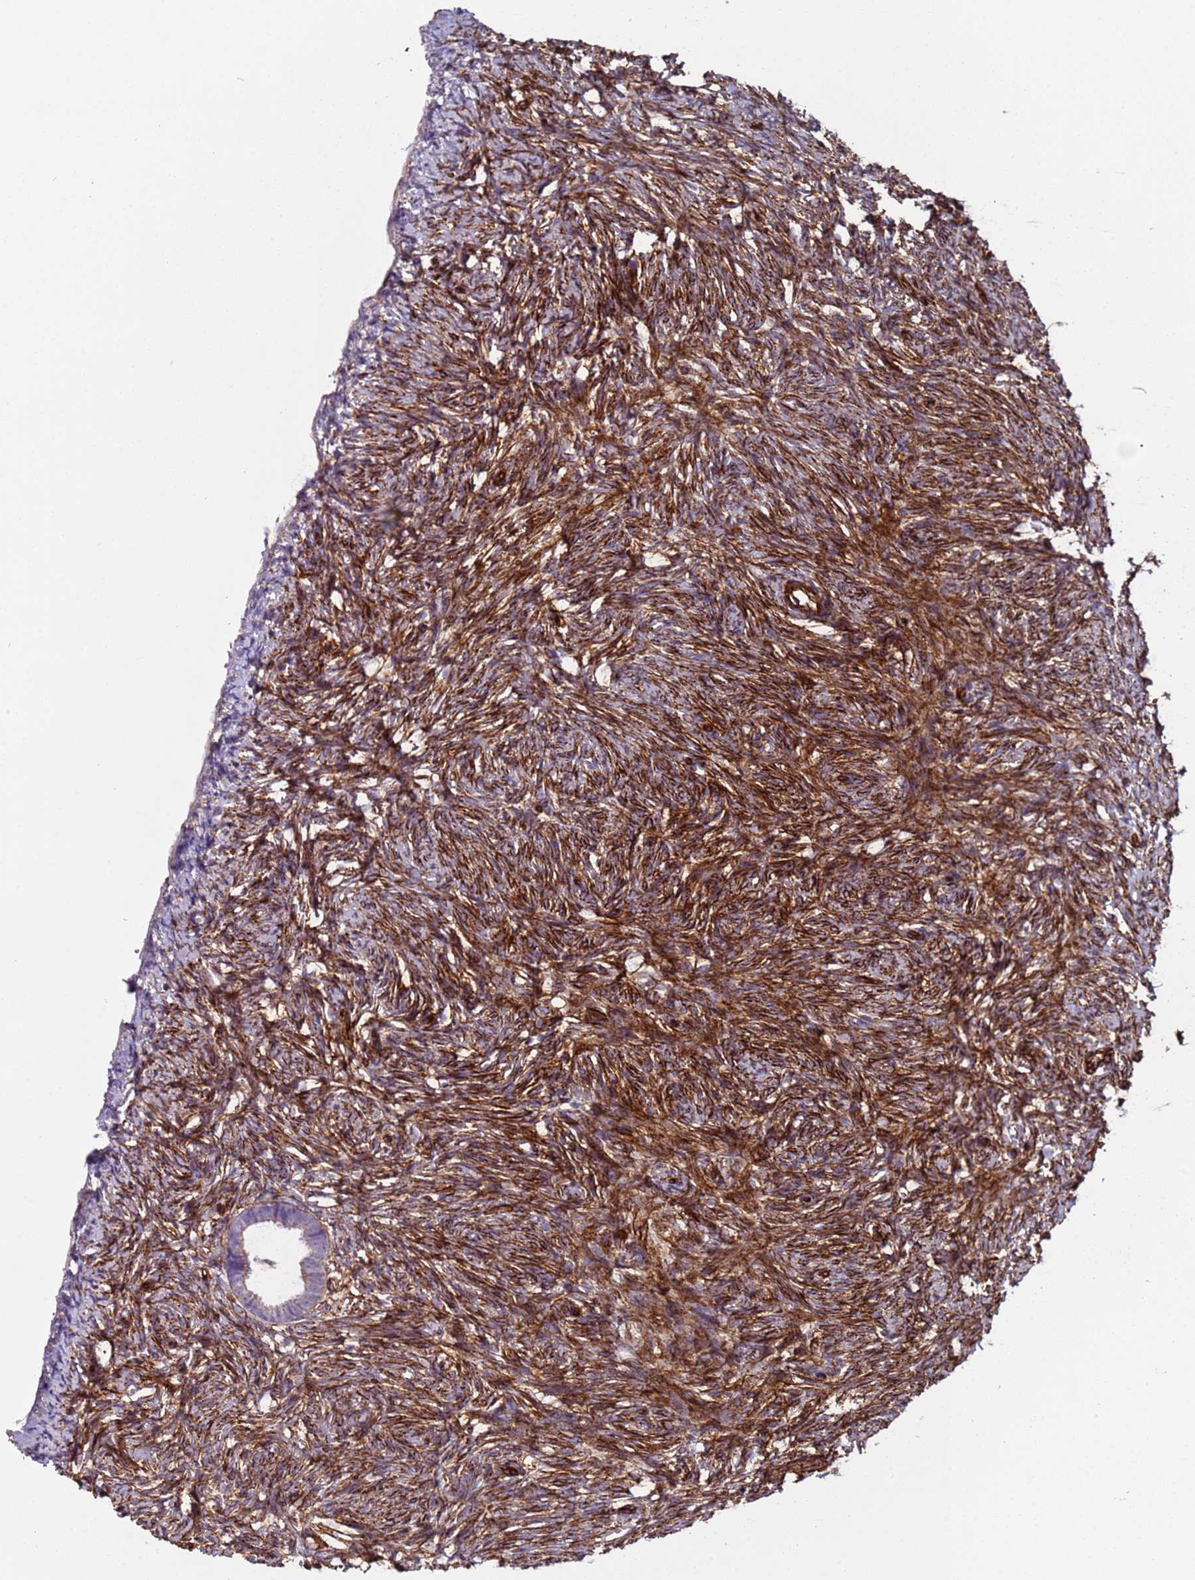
{"staining": {"intensity": "weak", "quantity": "<25%", "location": "cytoplasmic/membranous"}, "tissue": "ovary", "cell_type": "Follicle cells", "image_type": "normal", "snomed": [{"axis": "morphology", "description": "Normal tissue, NOS"}, {"axis": "topography", "description": "Ovary"}], "caption": "Unremarkable ovary was stained to show a protein in brown. There is no significant positivity in follicle cells.", "gene": "GASK1A", "patient": {"sex": "female", "age": 51}}